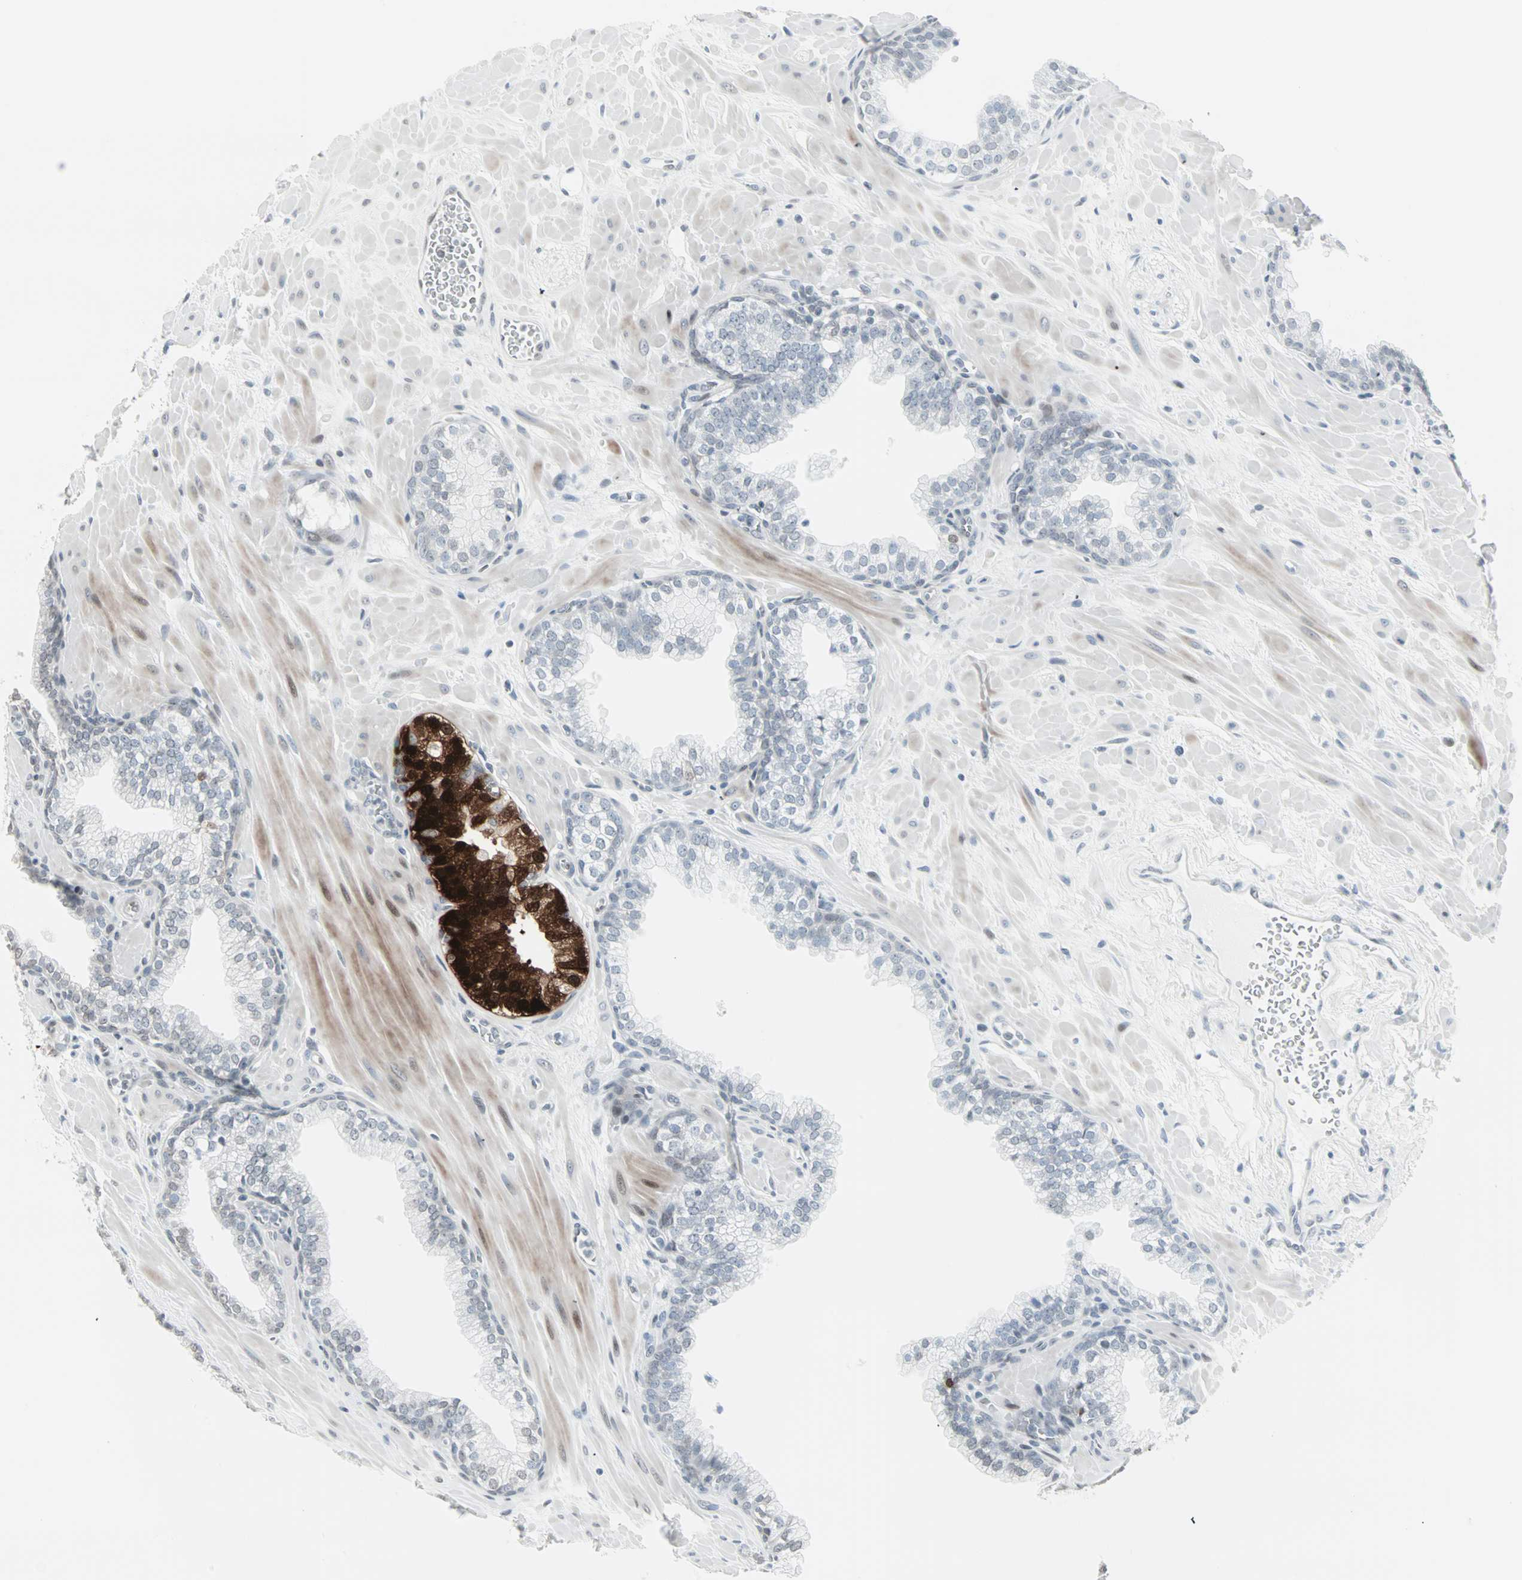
{"staining": {"intensity": "strong", "quantity": "<25%", "location": "cytoplasmic/membranous,nuclear"}, "tissue": "prostate", "cell_type": "Glandular cells", "image_type": "normal", "snomed": [{"axis": "morphology", "description": "Normal tissue, NOS"}, {"axis": "topography", "description": "Prostate"}], "caption": "Strong cytoplasmic/membranous,nuclear positivity for a protein is seen in about <25% of glandular cells of benign prostate using immunohistochemistry (IHC).", "gene": "CBLC", "patient": {"sex": "male", "age": 60}}